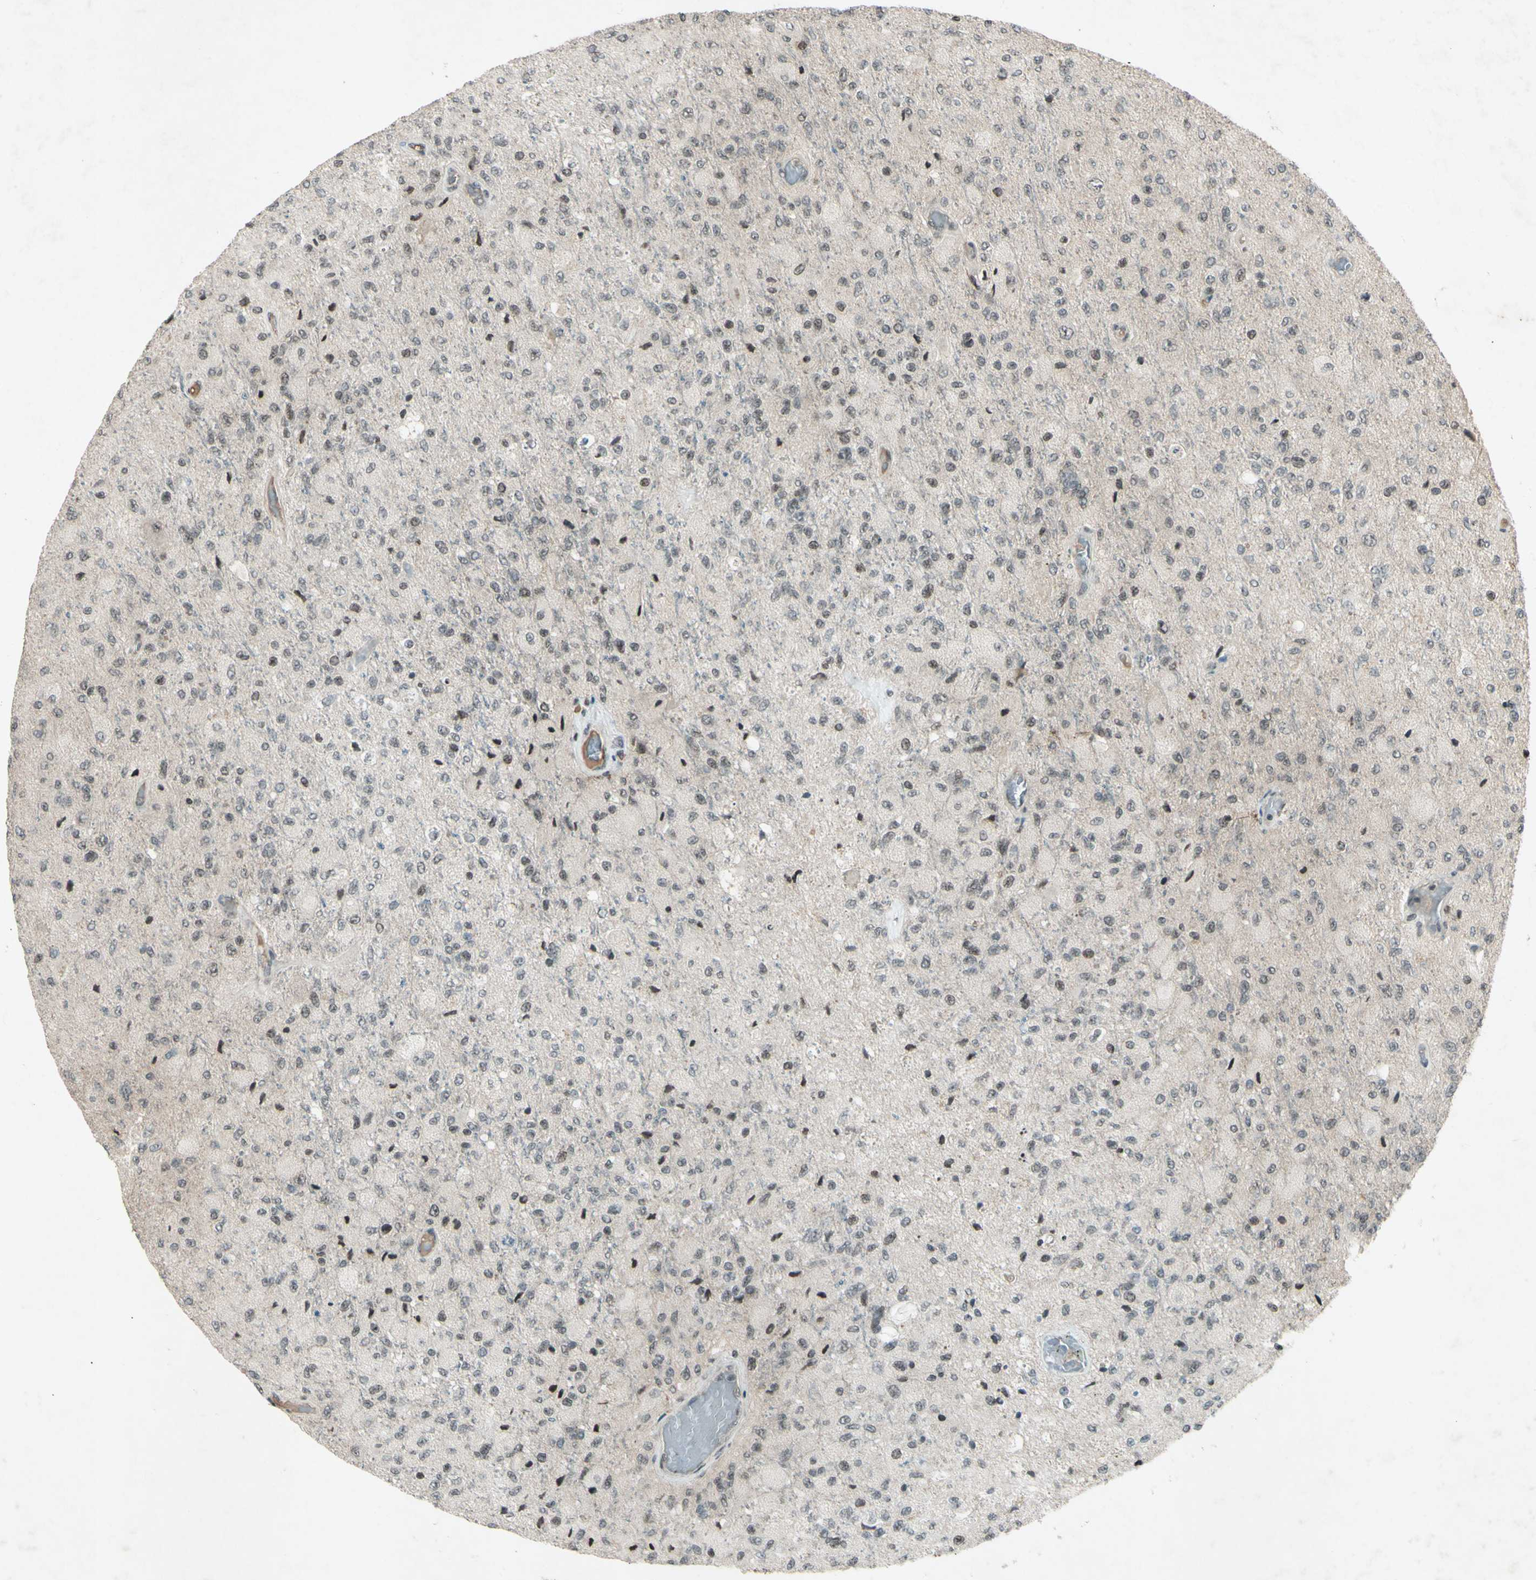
{"staining": {"intensity": "moderate", "quantity": "<25%", "location": "nuclear"}, "tissue": "glioma", "cell_type": "Tumor cells", "image_type": "cancer", "snomed": [{"axis": "morphology", "description": "Normal tissue, NOS"}, {"axis": "morphology", "description": "Glioma, malignant, High grade"}, {"axis": "topography", "description": "Cerebral cortex"}], "caption": "A low amount of moderate nuclear positivity is appreciated in approximately <25% of tumor cells in glioma tissue. The staining was performed using DAB, with brown indicating positive protein expression. Nuclei are stained blue with hematoxylin.", "gene": "SNW1", "patient": {"sex": "male", "age": 77}}